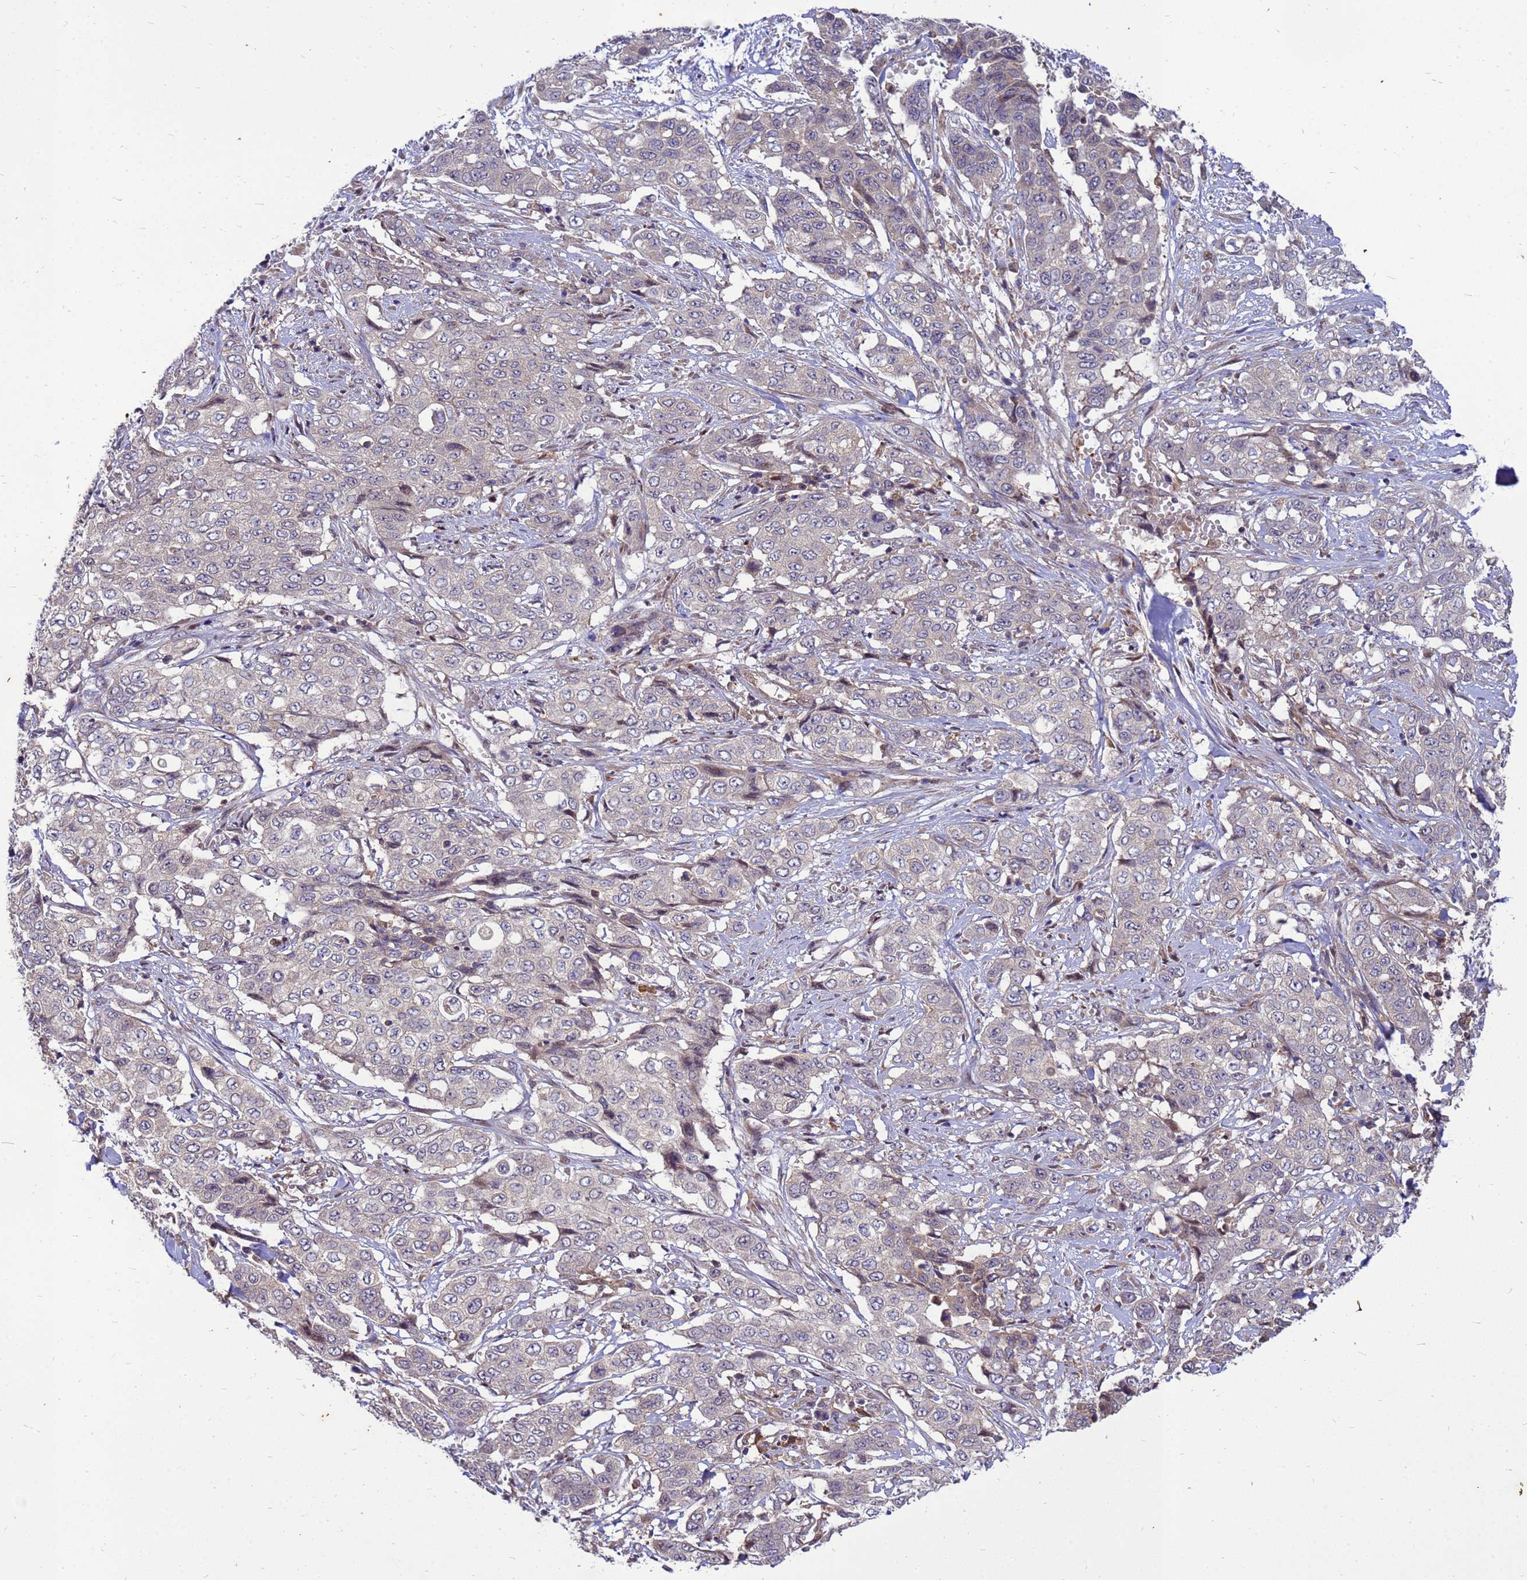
{"staining": {"intensity": "negative", "quantity": "none", "location": "none"}, "tissue": "stomach cancer", "cell_type": "Tumor cells", "image_type": "cancer", "snomed": [{"axis": "morphology", "description": "Adenocarcinoma, NOS"}, {"axis": "topography", "description": "Stomach, upper"}], "caption": "This image is of adenocarcinoma (stomach) stained with immunohistochemistry to label a protein in brown with the nuclei are counter-stained blue. There is no staining in tumor cells. Brightfield microscopy of IHC stained with DAB (3,3'-diaminobenzidine) (brown) and hematoxylin (blue), captured at high magnification.", "gene": "RNF215", "patient": {"sex": "male", "age": 62}}